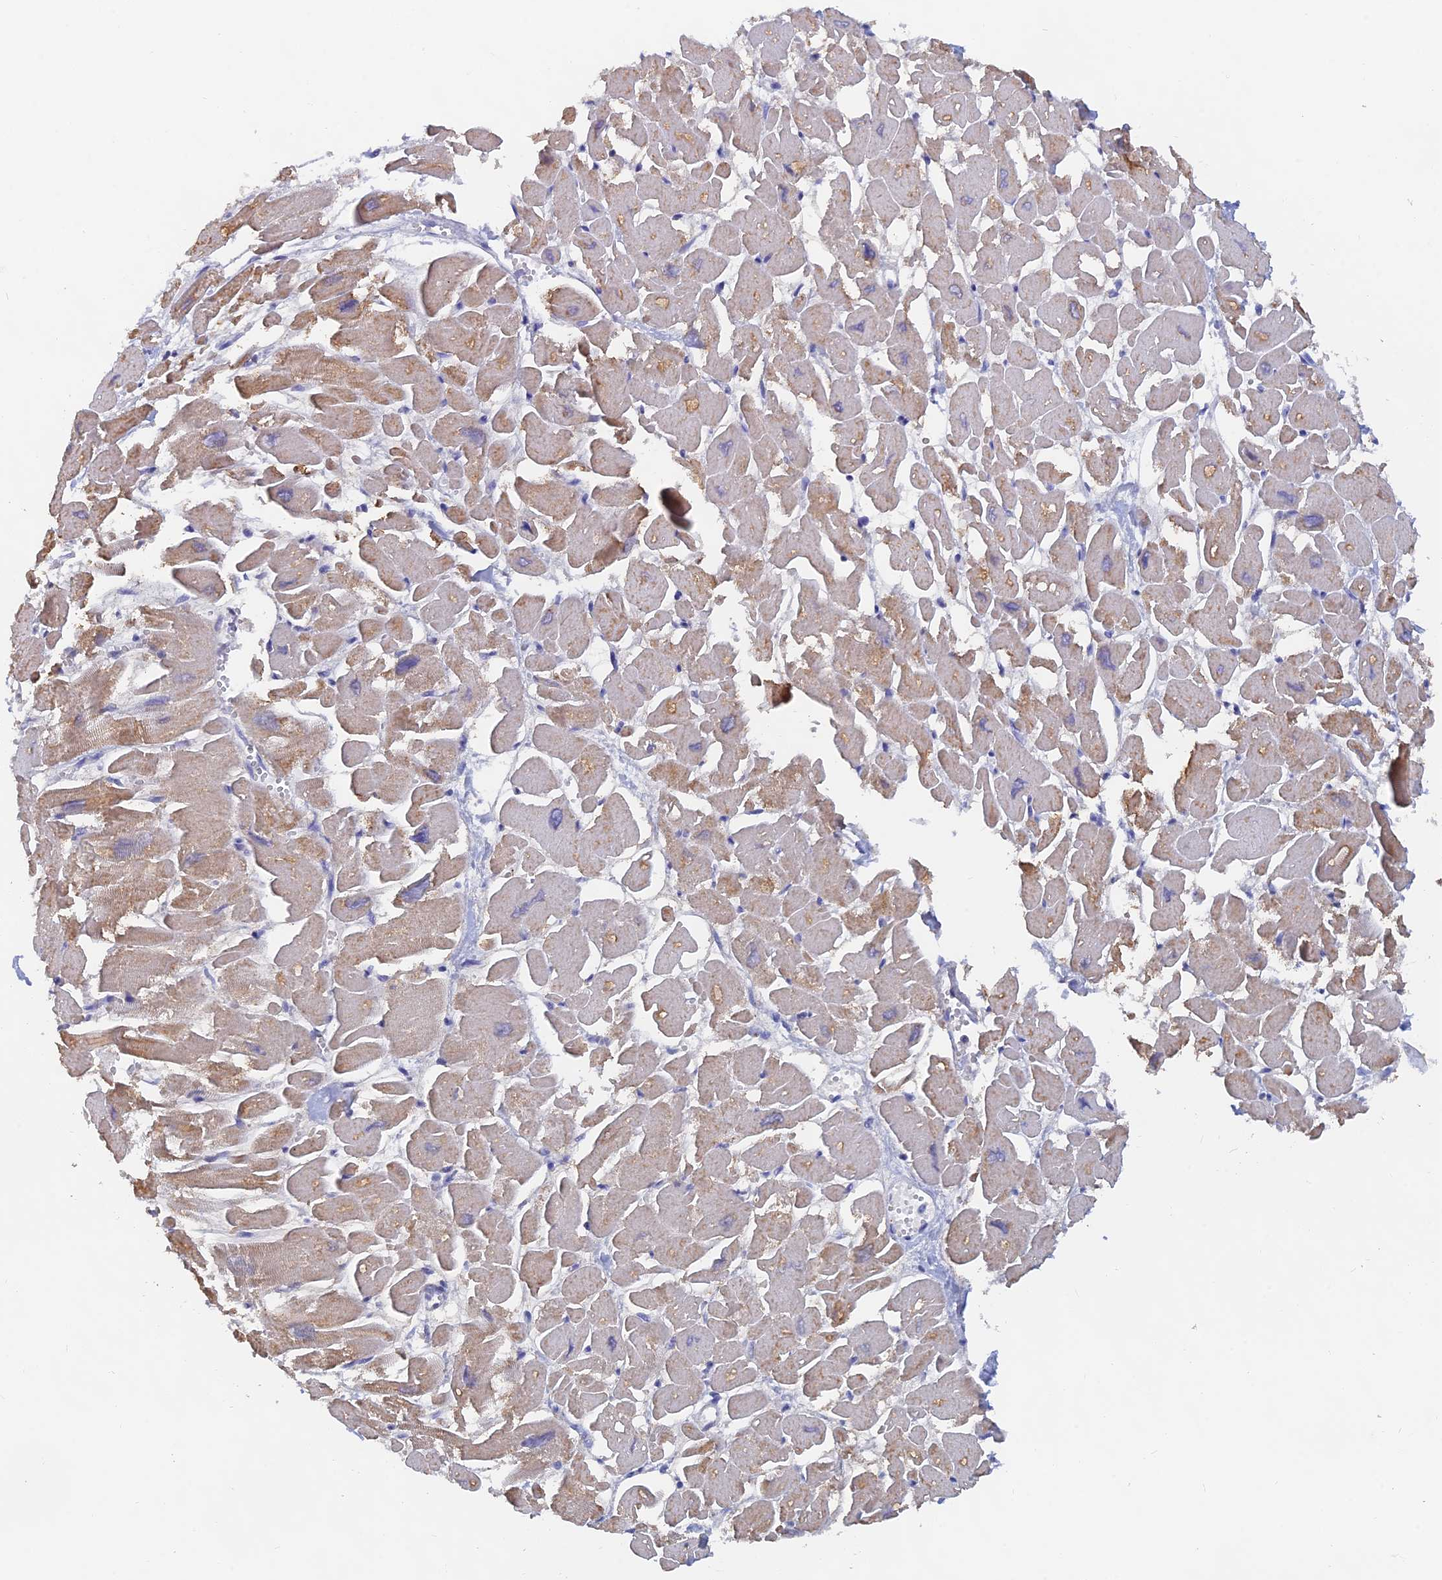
{"staining": {"intensity": "moderate", "quantity": "25%-75%", "location": "cytoplasmic/membranous"}, "tissue": "heart muscle", "cell_type": "Cardiomyocytes", "image_type": "normal", "snomed": [{"axis": "morphology", "description": "Normal tissue, NOS"}, {"axis": "topography", "description": "Heart"}], "caption": "The immunohistochemical stain shows moderate cytoplasmic/membranous staining in cardiomyocytes of unremarkable heart muscle. The staining was performed using DAB, with brown indicating positive protein expression. Nuclei are stained blue with hematoxylin.", "gene": "LRIF1", "patient": {"sex": "male", "age": 54}}